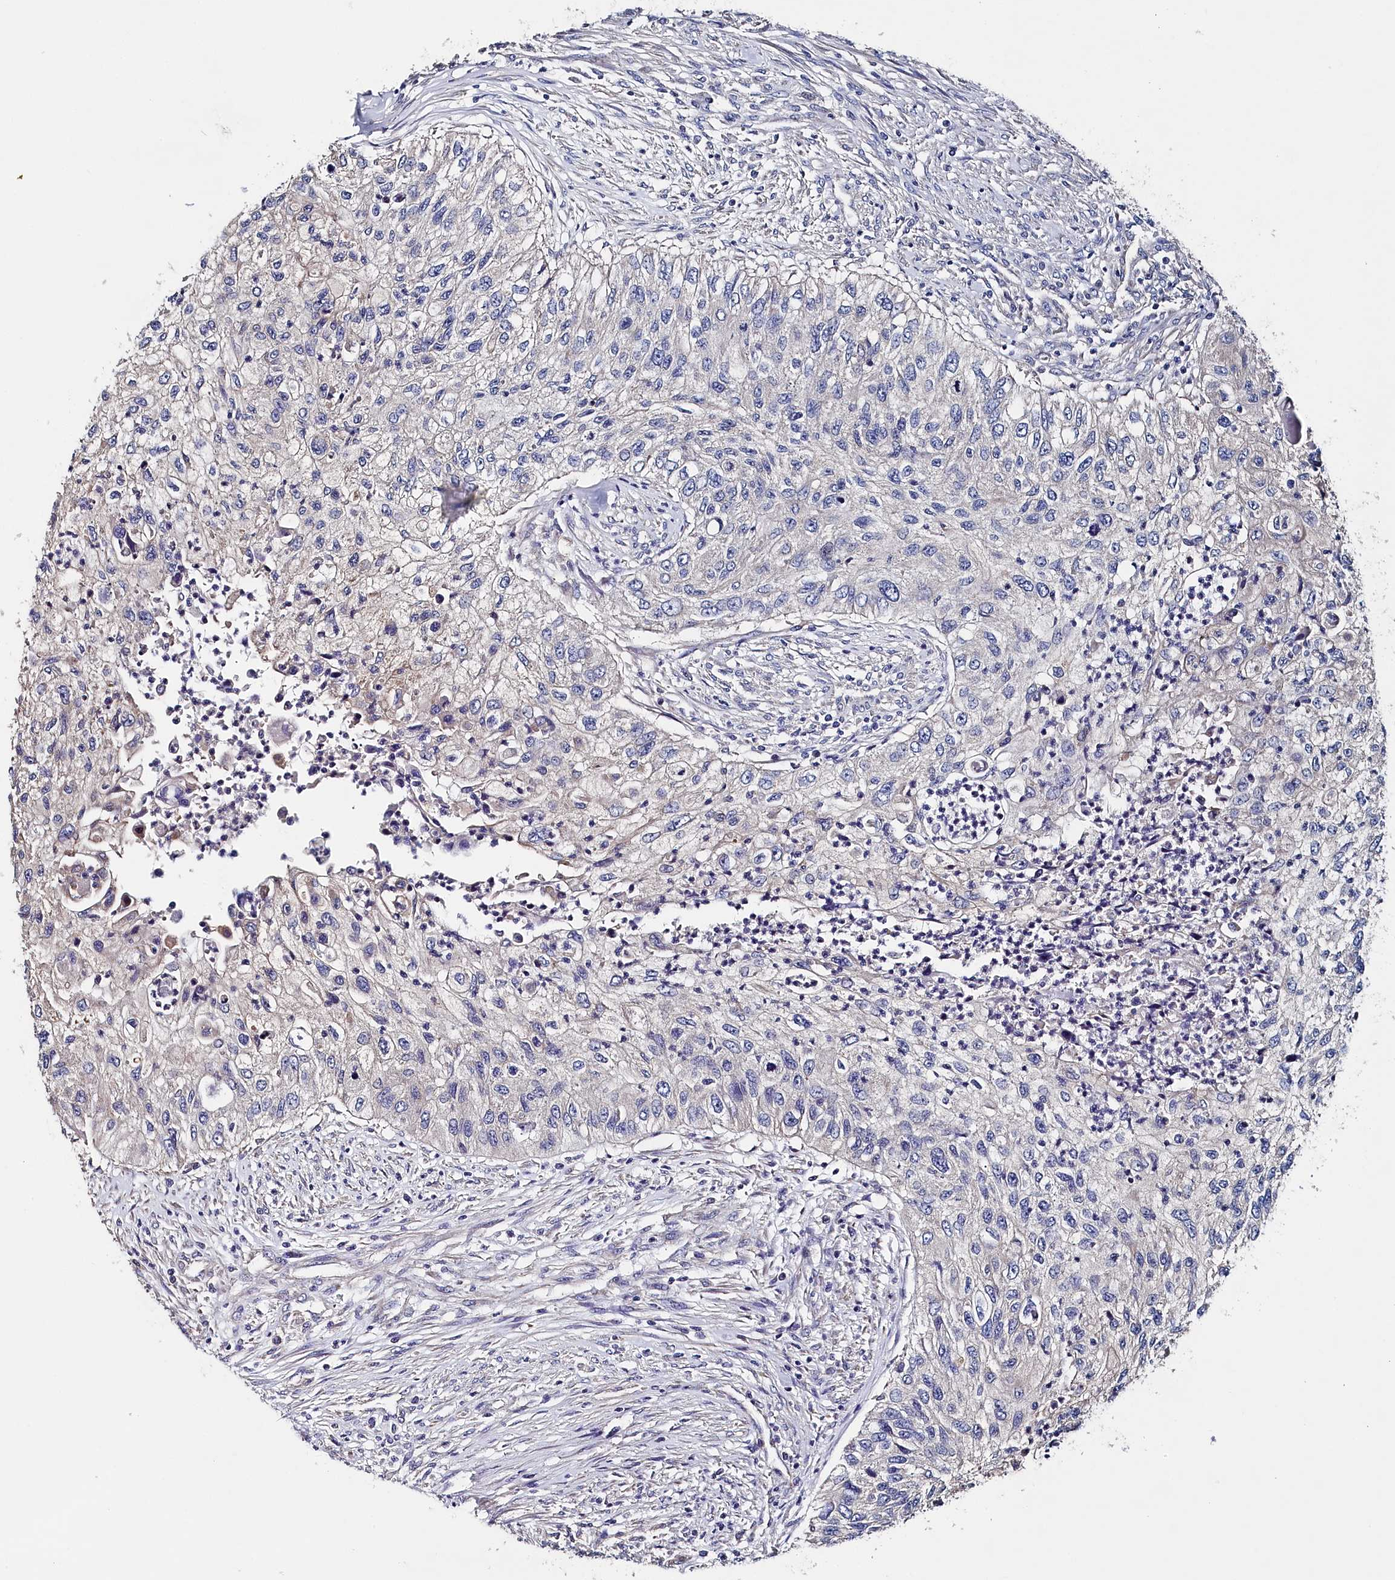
{"staining": {"intensity": "negative", "quantity": "none", "location": "none"}, "tissue": "urothelial cancer", "cell_type": "Tumor cells", "image_type": "cancer", "snomed": [{"axis": "morphology", "description": "Urothelial carcinoma, High grade"}, {"axis": "topography", "description": "Urinary bladder"}], "caption": "Urothelial cancer stained for a protein using immunohistochemistry reveals no staining tumor cells.", "gene": "BHMT", "patient": {"sex": "female", "age": 60}}